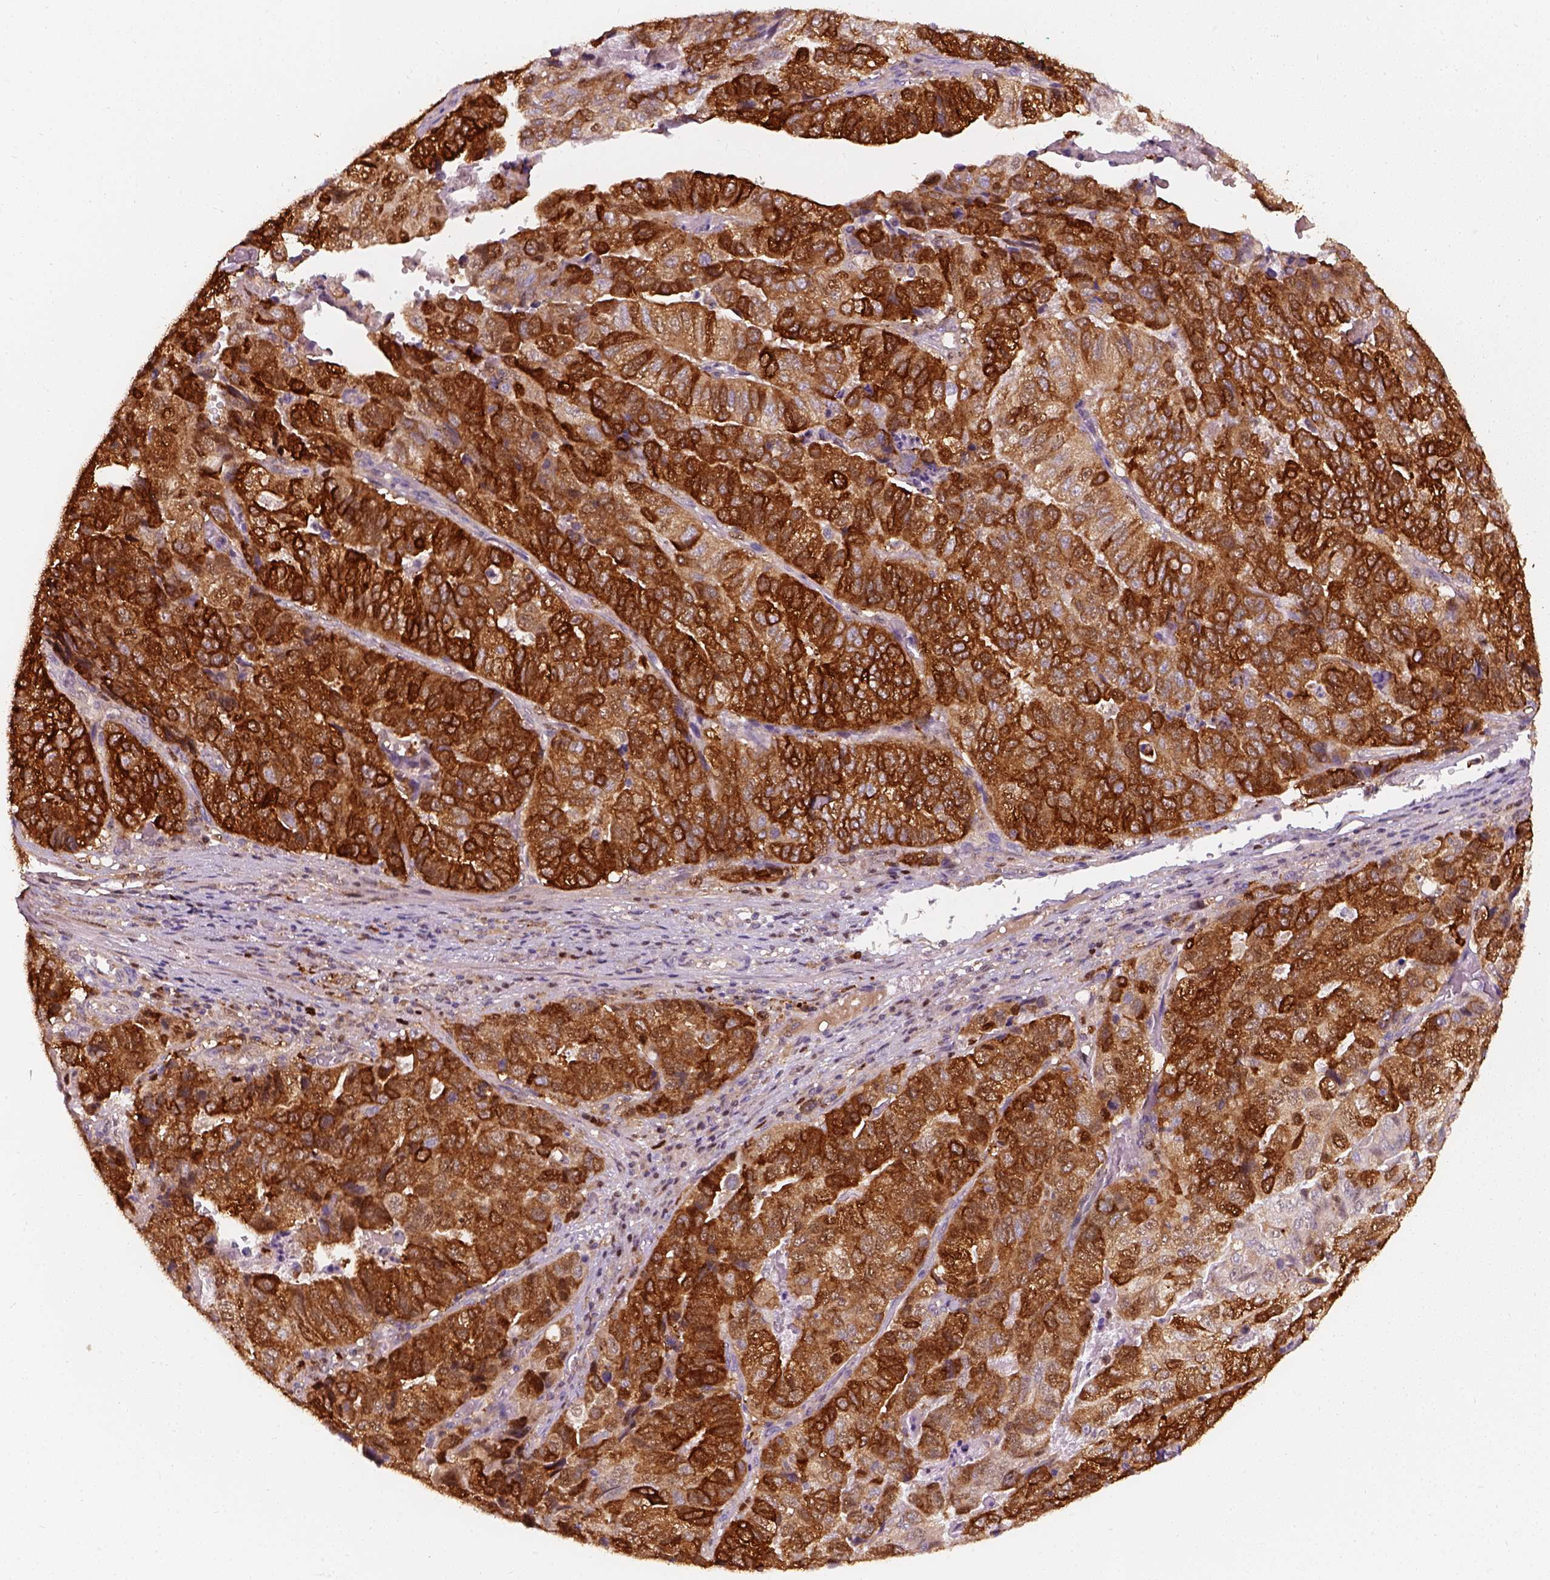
{"staining": {"intensity": "strong", "quantity": ">75%", "location": "cytoplasmic/membranous"}, "tissue": "stomach cancer", "cell_type": "Tumor cells", "image_type": "cancer", "snomed": [{"axis": "morphology", "description": "Adenocarcinoma, NOS"}, {"axis": "topography", "description": "Stomach, upper"}], "caption": "Tumor cells reveal high levels of strong cytoplasmic/membranous staining in approximately >75% of cells in stomach cancer (adenocarcinoma).", "gene": "SQSTM1", "patient": {"sex": "female", "age": 67}}